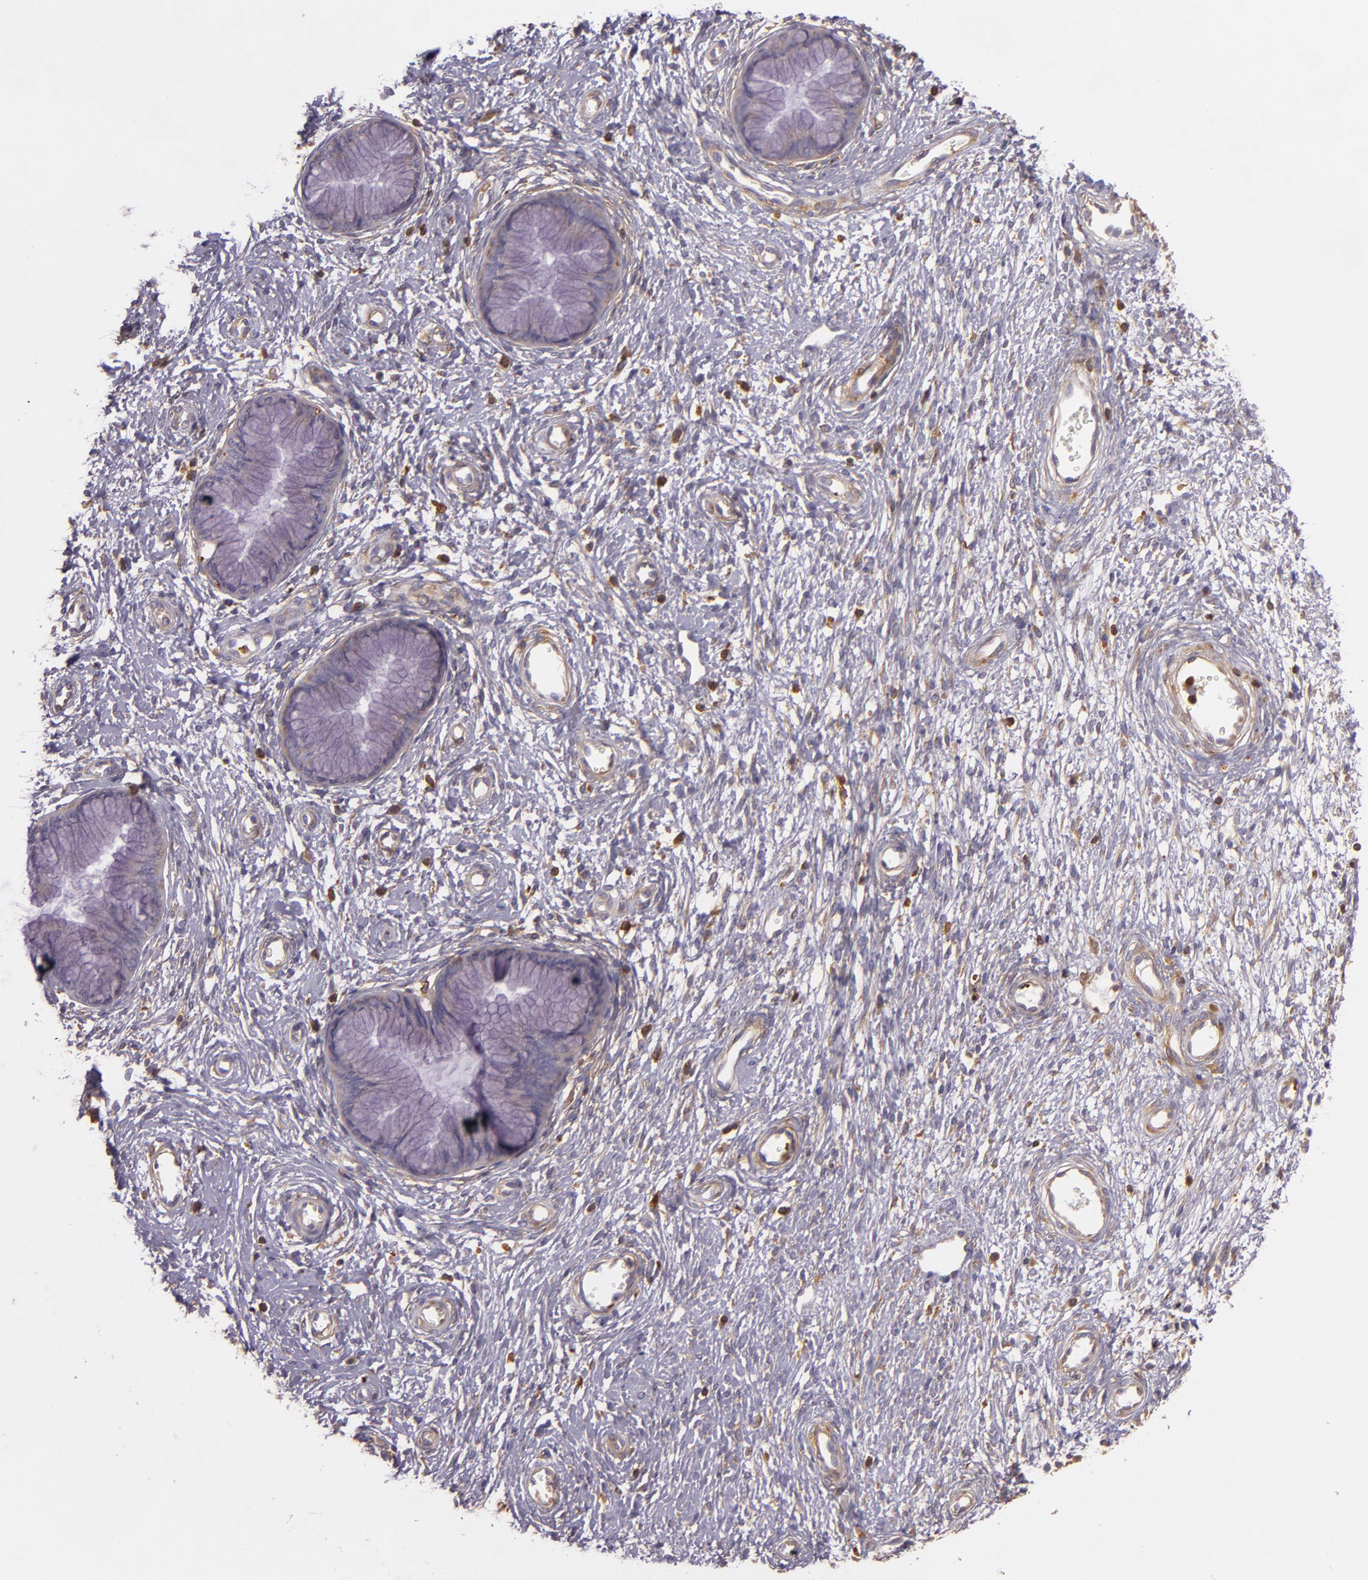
{"staining": {"intensity": "weak", "quantity": ">75%", "location": "cytoplasmic/membranous"}, "tissue": "cervix", "cell_type": "Glandular cells", "image_type": "normal", "snomed": [{"axis": "morphology", "description": "Normal tissue, NOS"}, {"axis": "topography", "description": "Cervix"}], "caption": "Immunohistochemical staining of benign human cervix shows weak cytoplasmic/membranous protein staining in approximately >75% of glandular cells.", "gene": "TLN1", "patient": {"sex": "female", "age": 55}}